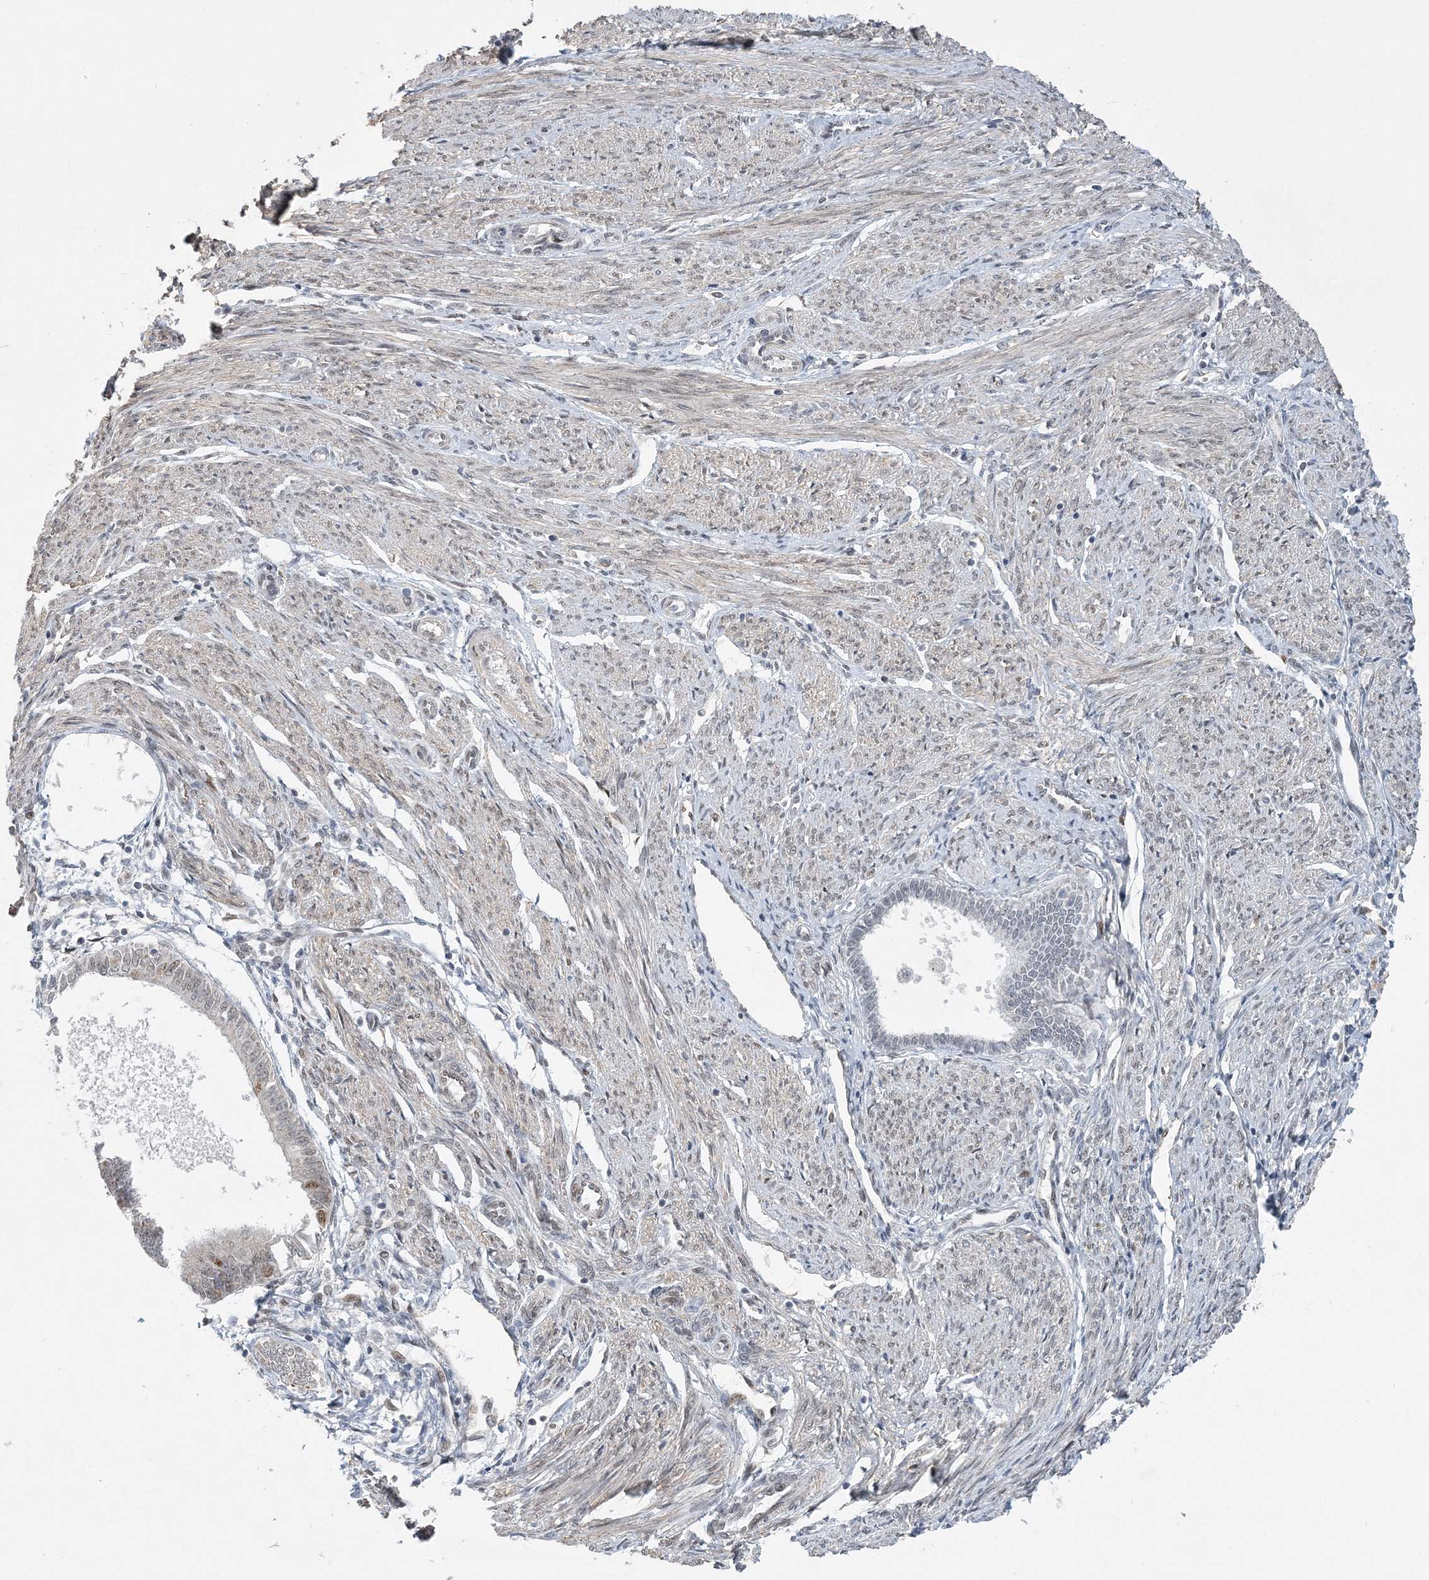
{"staining": {"intensity": "moderate", "quantity": "<25%", "location": "nuclear"}, "tissue": "endometrial cancer", "cell_type": "Tumor cells", "image_type": "cancer", "snomed": [{"axis": "morphology", "description": "Adenocarcinoma, NOS"}, {"axis": "topography", "description": "Endometrium"}], "caption": "Immunohistochemistry (DAB) staining of human adenocarcinoma (endometrial) exhibits moderate nuclear protein staining in about <25% of tumor cells.", "gene": "WAC", "patient": {"sex": "female", "age": 58}}